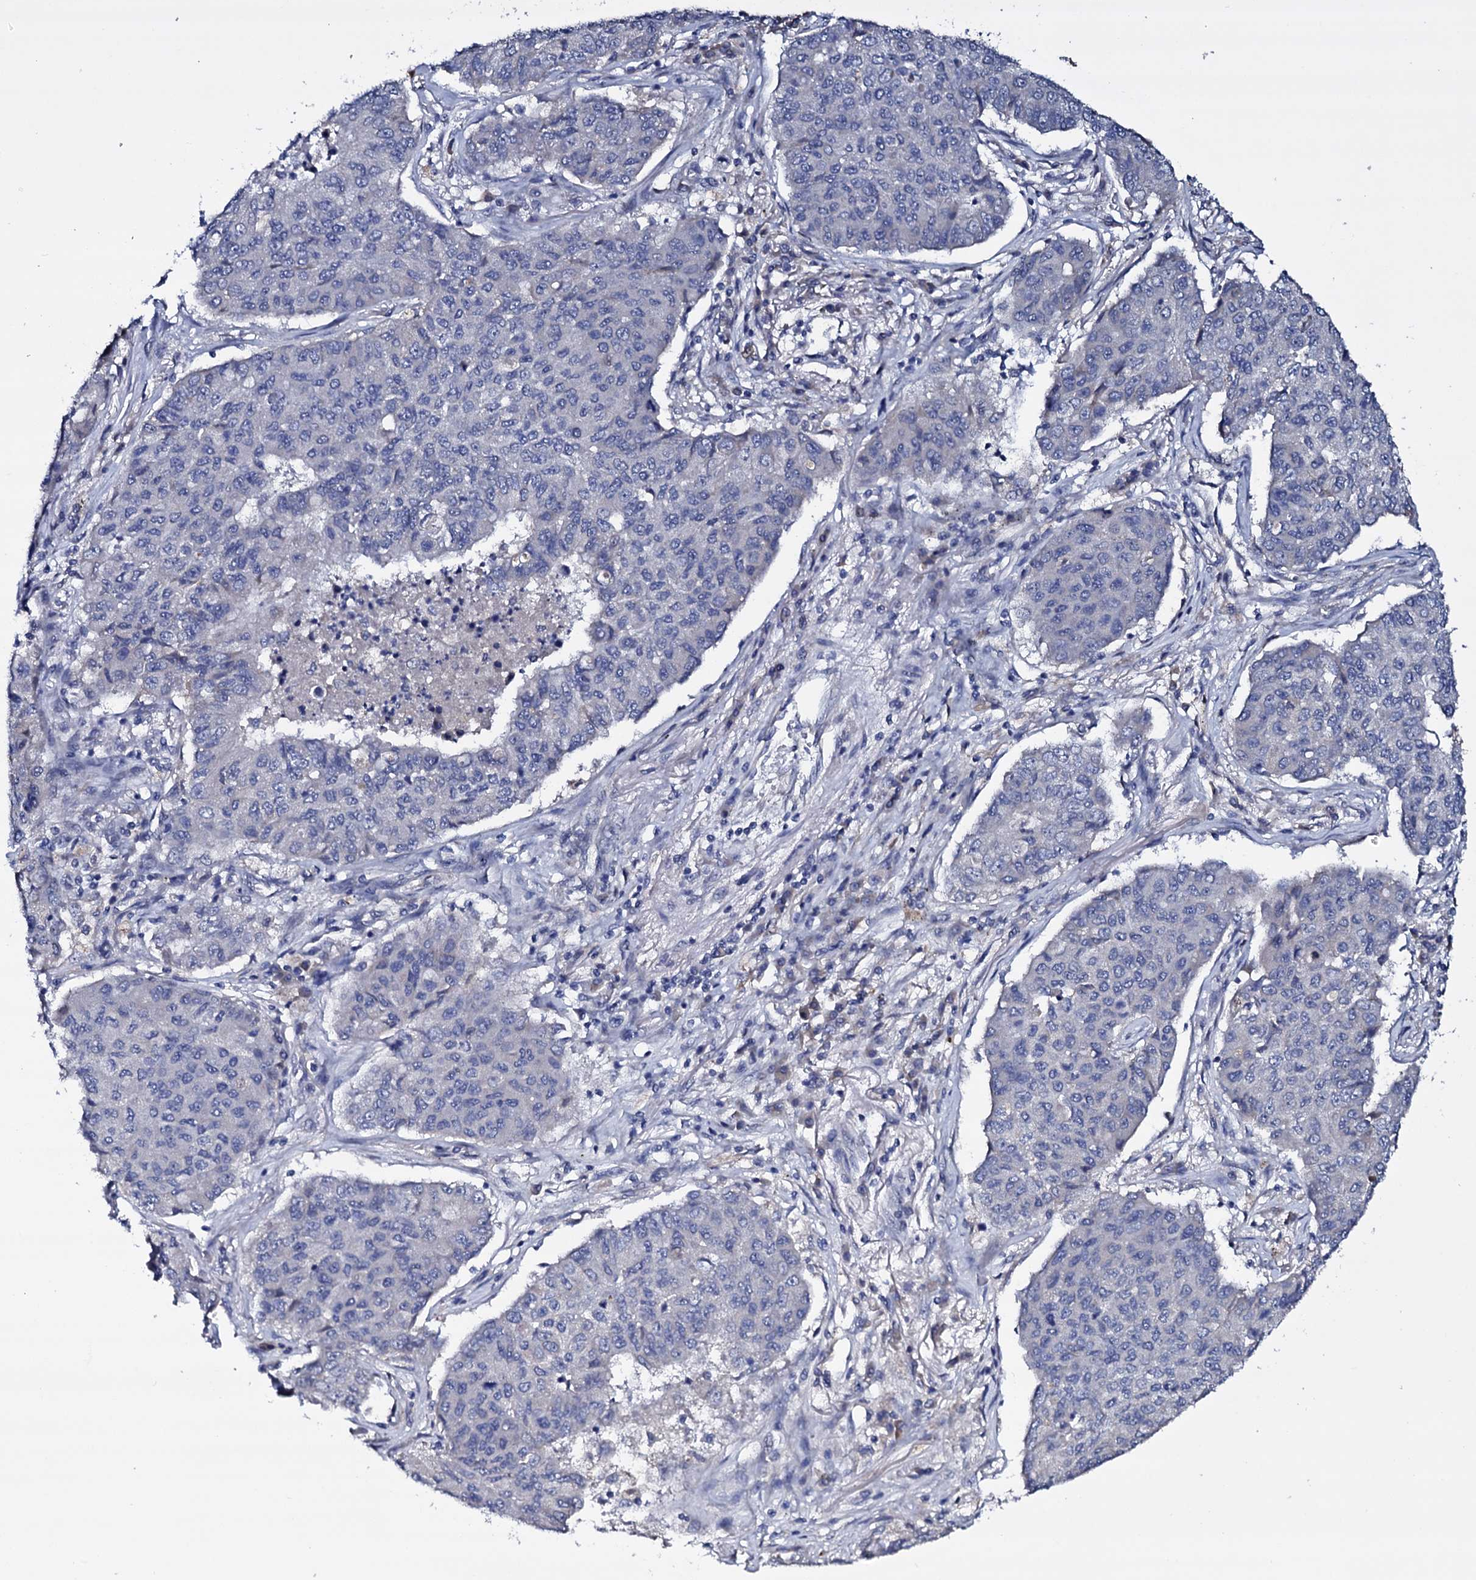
{"staining": {"intensity": "negative", "quantity": "none", "location": "none"}, "tissue": "lung cancer", "cell_type": "Tumor cells", "image_type": "cancer", "snomed": [{"axis": "morphology", "description": "Squamous cell carcinoma, NOS"}, {"axis": "topography", "description": "Lung"}], "caption": "Human lung squamous cell carcinoma stained for a protein using IHC displays no expression in tumor cells.", "gene": "BCL2L14", "patient": {"sex": "male", "age": 74}}